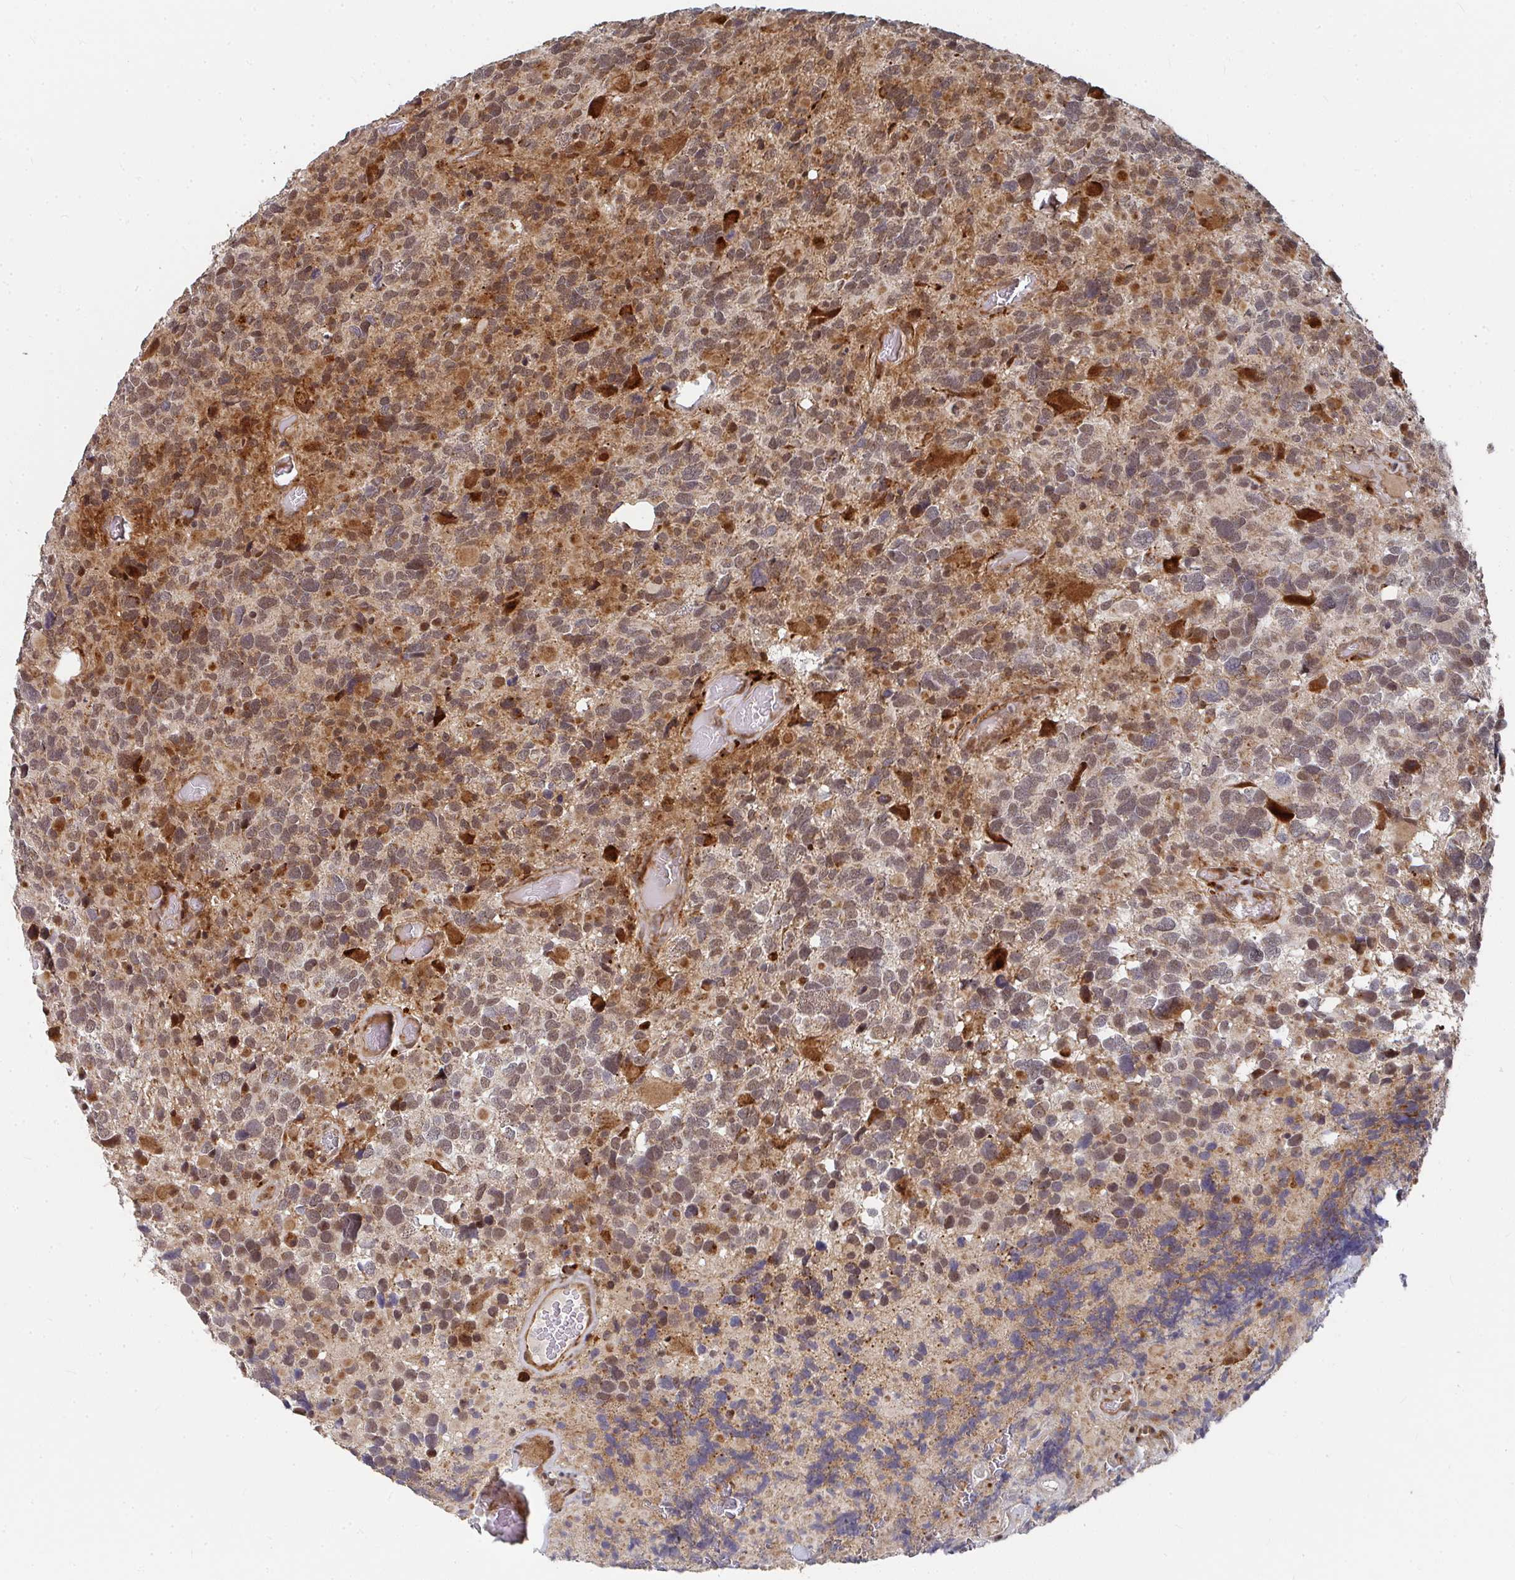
{"staining": {"intensity": "weak", "quantity": ">75%", "location": "nuclear"}, "tissue": "glioma", "cell_type": "Tumor cells", "image_type": "cancer", "snomed": [{"axis": "morphology", "description": "Glioma, malignant, High grade"}, {"axis": "topography", "description": "Brain"}], "caption": "Tumor cells display weak nuclear expression in about >75% of cells in glioma.", "gene": "RBBP5", "patient": {"sex": "female", "age": 40}}